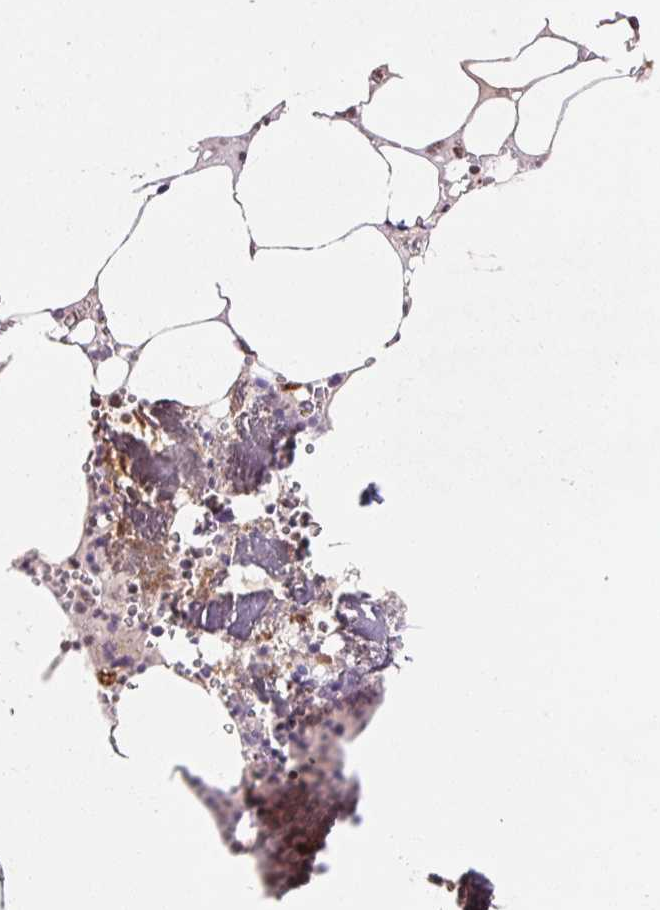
{"staining": {"intensity": "moderate", "quantity": "25%-75%", "location": "nuclear"}, "tissue": "bone marrow", "cell_type": "Hematopoietic cells", "image_type": "normal", "snomed": [{"axis": "morphology", "description": "Normal tissue, NOS"}, {"axis": "topography", "description": "Bone marrow"}], "caption": "Protein analysis of unremarkable bone marrow shows moderate nuclear positivity in about 25%-75% of hematopoietic cells.", "gene": "SNRPG", "patient": {"sex": "male", "age": 54}}